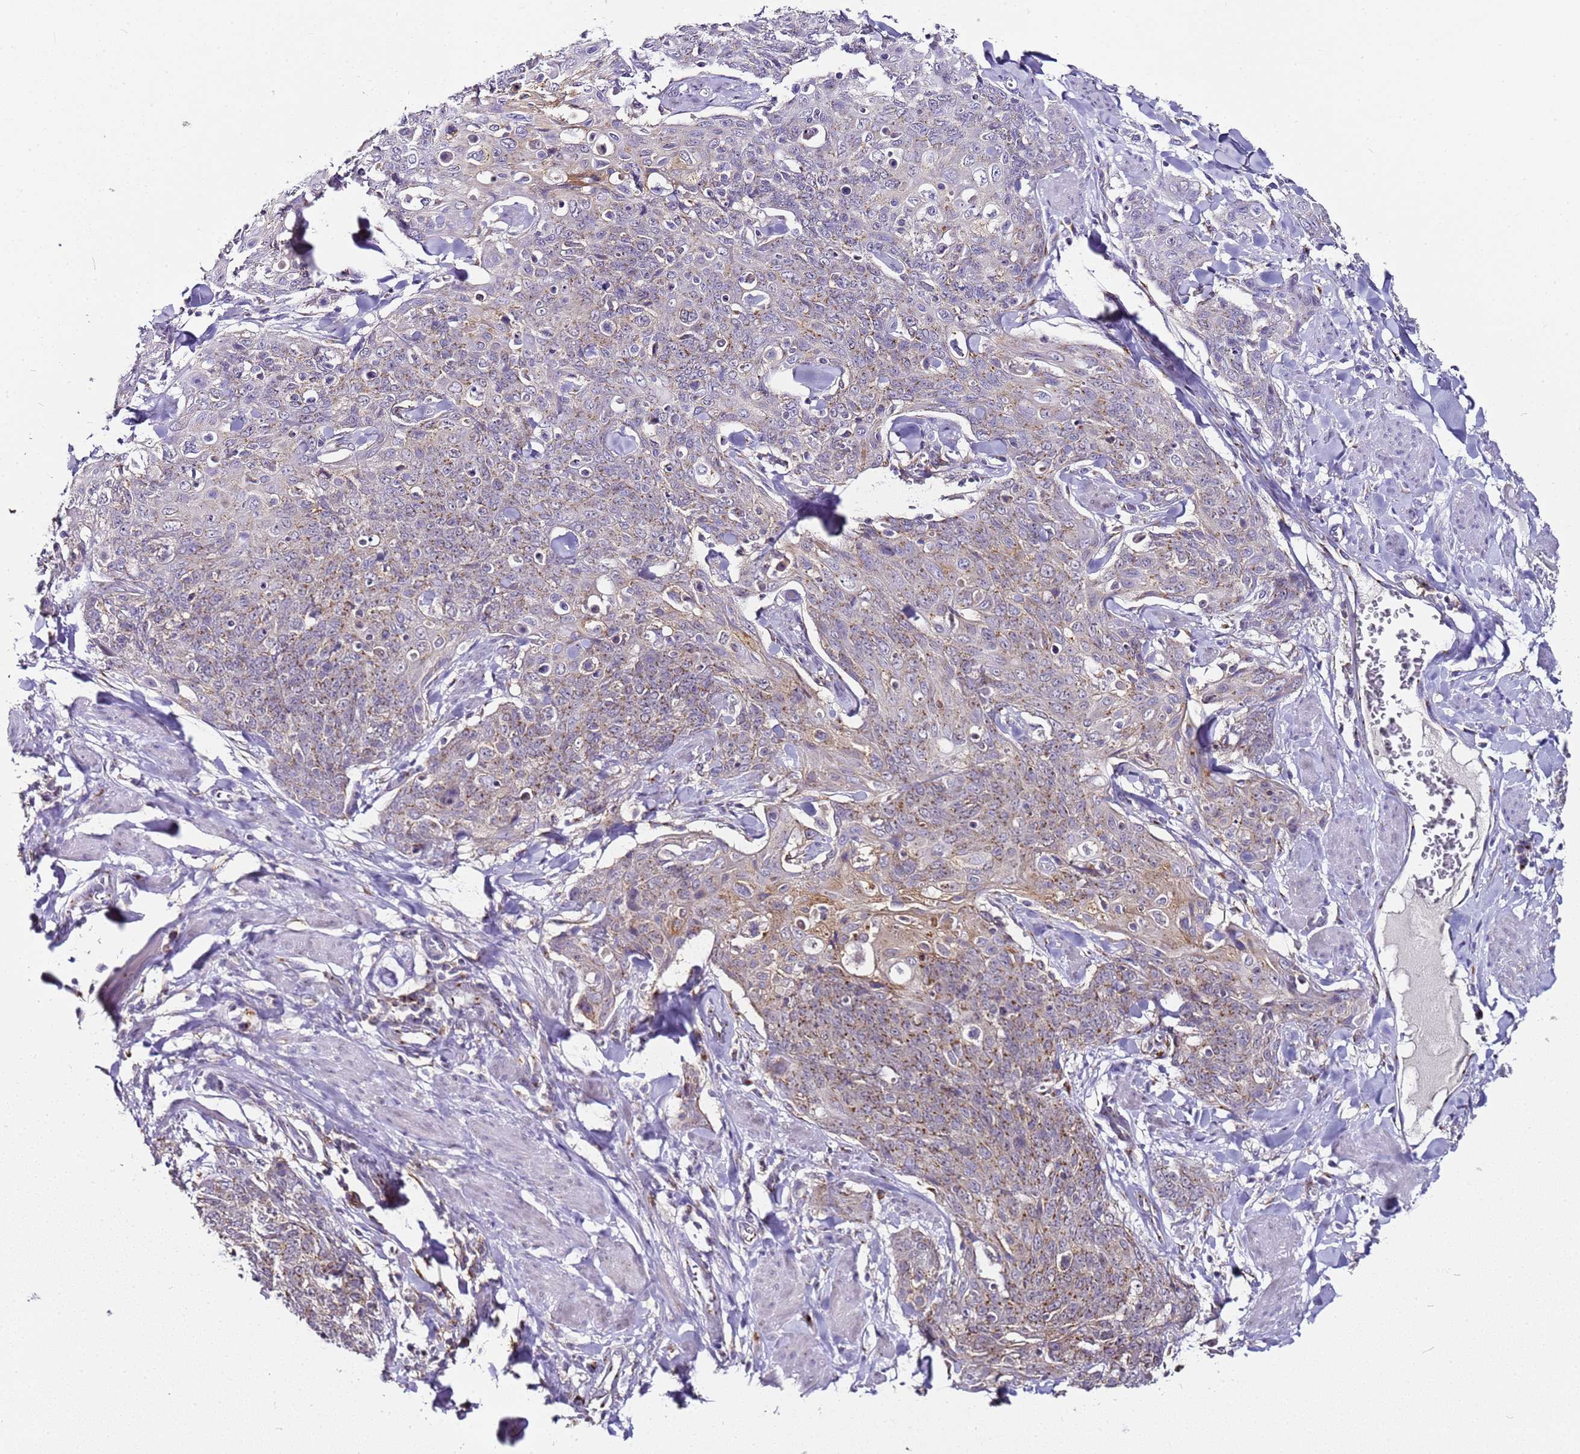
{"staining": {"intensity": "weak", "quantity": "25%-75%", "location": "cytoplasmic/membranous"}, "tissue": "skin cancer", "cell_type": "Tumor cells", "image_type": "cancer", "snomed": [{"axis": "morphology", "description": "Squamous cell carcinoma, NOS"}, {"axis": "topography", "description": "Skin"}, {"axis": "topography", "description": "Vulva"}], "caption": "Immunohistochemical staining of human skin squamous cell carcinoma demonstrates low levels of weak cytoplasmic/membranous positivity in approximately 25%-75% of tumor cells.", "gene": "MRPL49", "patient": {"sex": "female", "age": 85}}